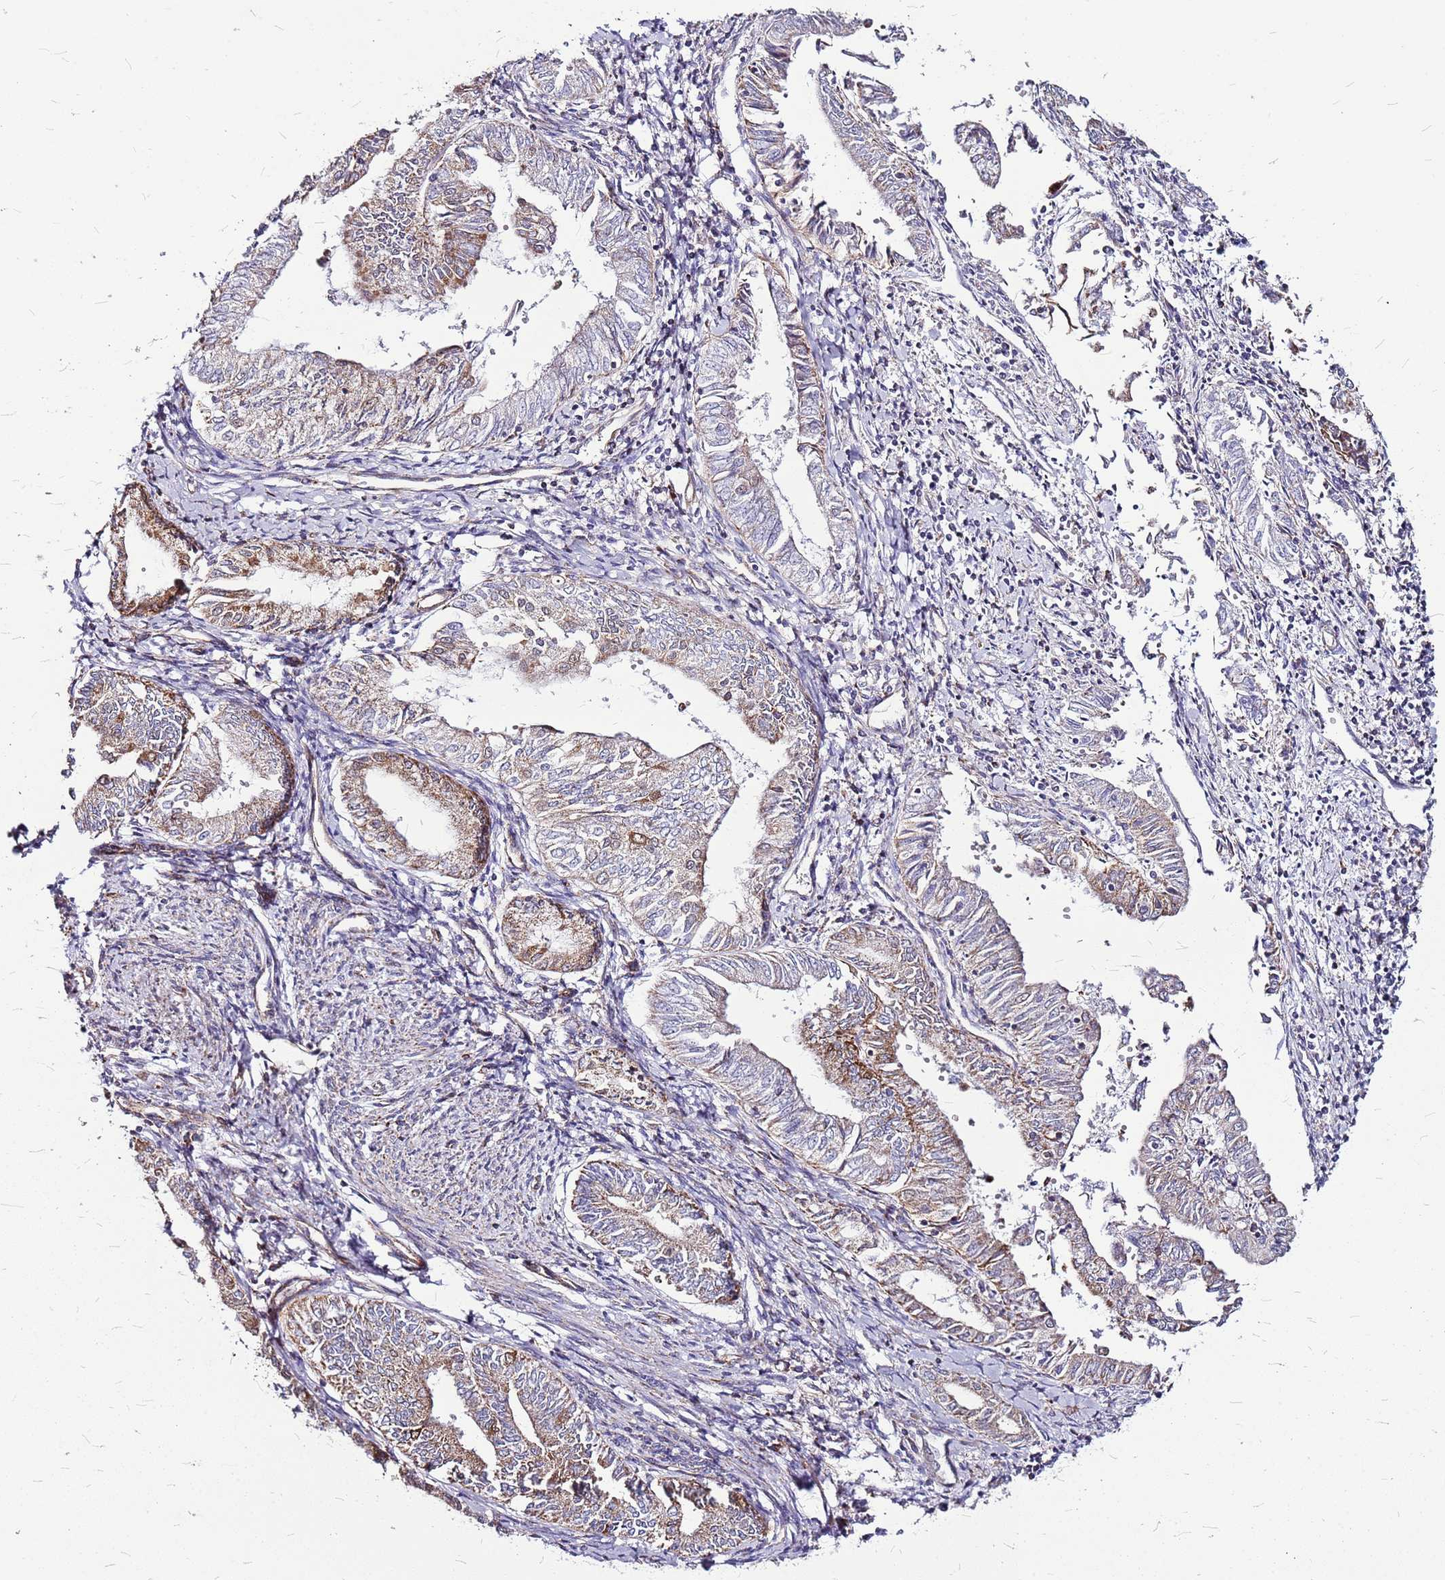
{"staining": {"intensity": "moderate", "quantity": "25%-75%", "location": "cytoplasmic/membranous"}, "tissue": "endometrial cancer", "cell_type": "Tumor cells", "image_type": "cancer", "snomed": [{"axis": "morphology", "description": "Adenocarcinoma, NOS"}, {"axis": "topography", "description": "Endometrium"}], "caption": "DAB immunohistochemical staining of human endometrial adenocarcinoma demonstrates moderate cytoplasmic/membranous protein staining in approximately 25%-75% of tumor cells.", "gene": "OR51T1", "patient": {"sex": "female", "age": 66}}